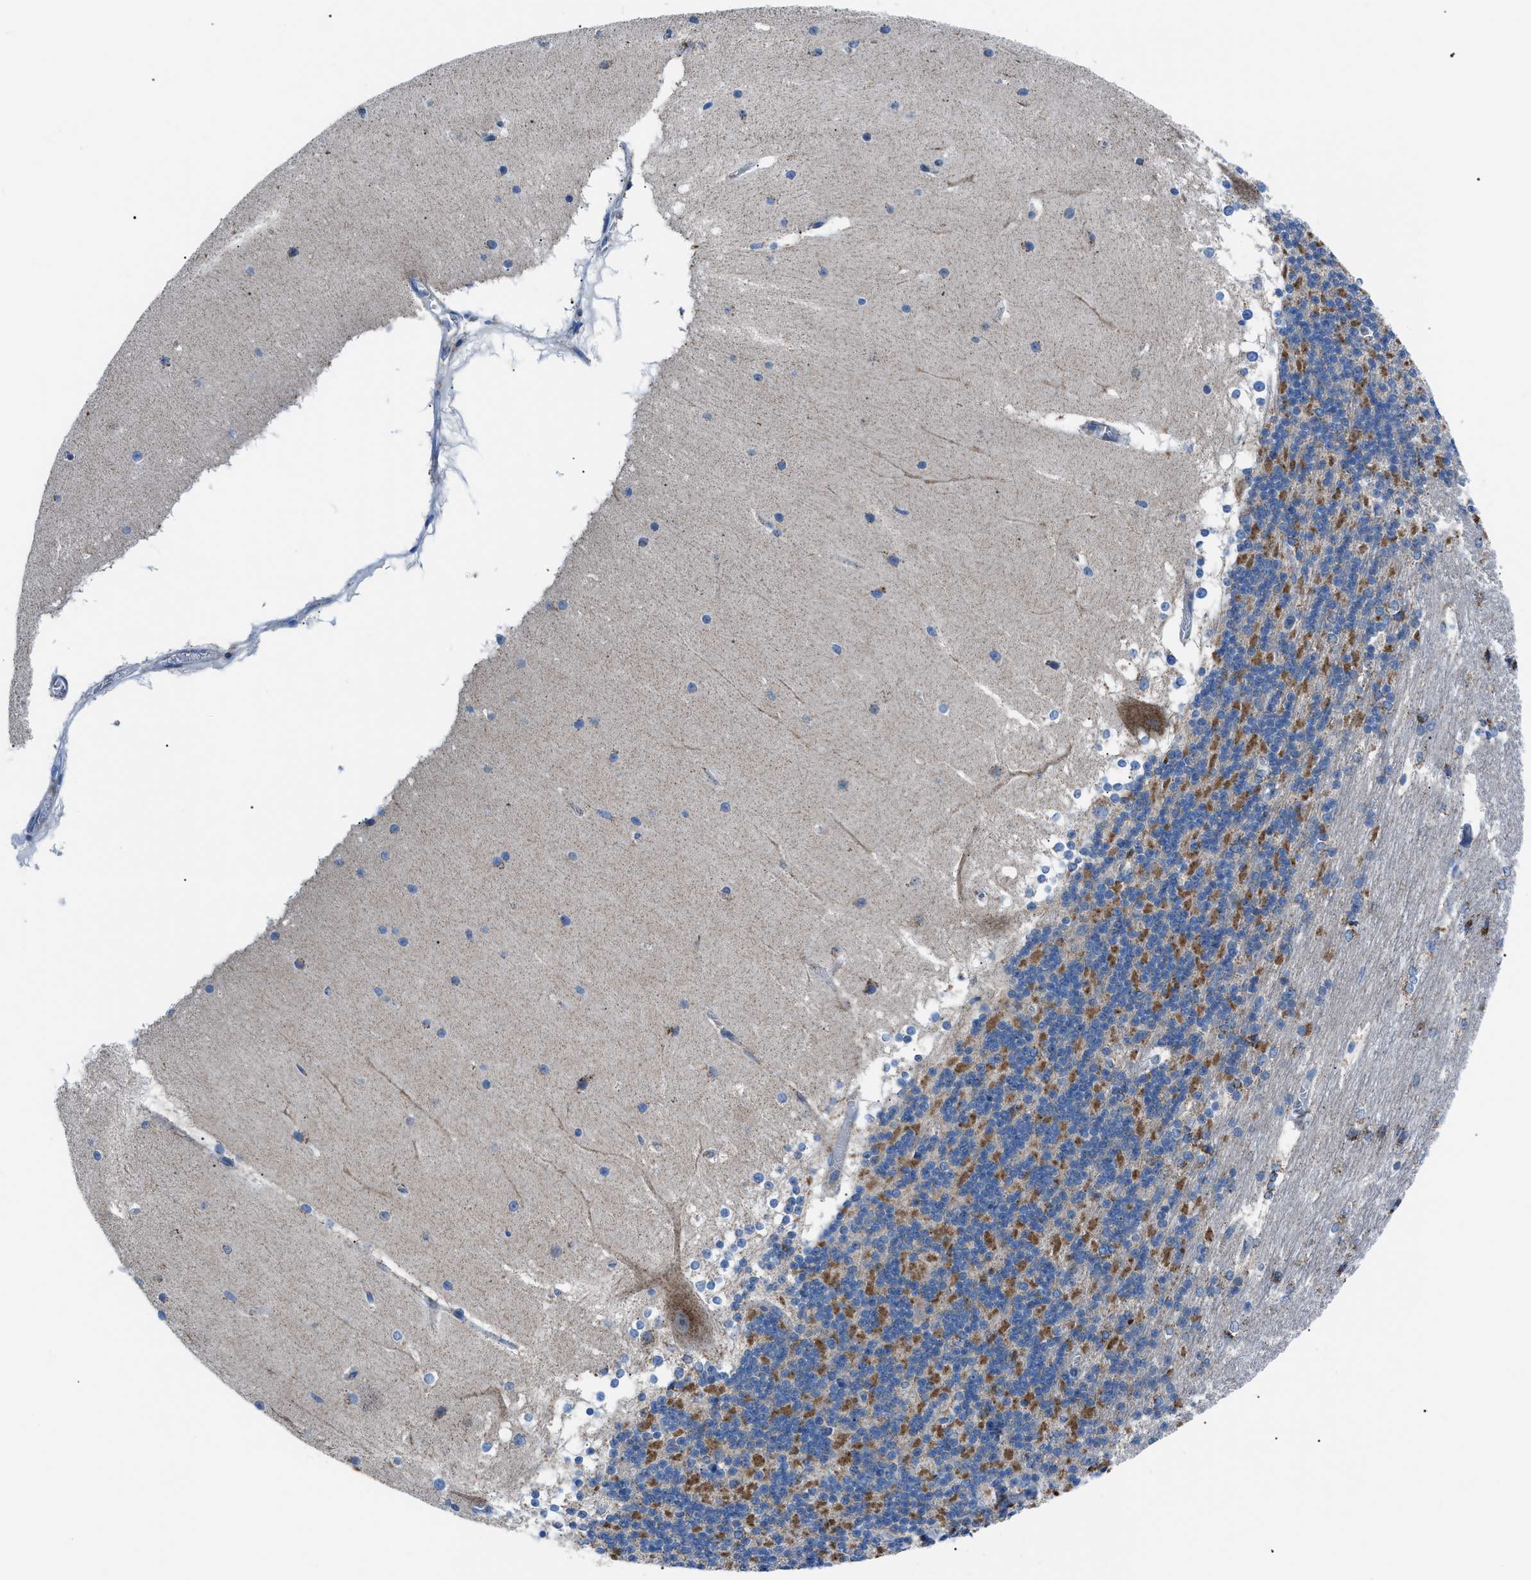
{"staining": {"intensity": "moderate", "quantity": "25%-75%", "location": "cytoplasmic/membranous"}, "tissue": "cerebellum", "cell_type": "Cells in granular layer", "image_type": "normal", "snomed": [{"axis": "morphology", "description": "Normal tissue, NOS"}, {"axis": "topography", "description": "Cerebellum"}], "caption": "Immunohistochemical staining of unremarkable human cerebellum reveals 25%-75% levels of moderate cytoplasmic/membranous protein positivity in about 25%-75% of cells in granular layer. (IHC, brightfield microscopy, high magnification).", "gene": "PHB2", "patient": {"sex": "female", "age": 19}}